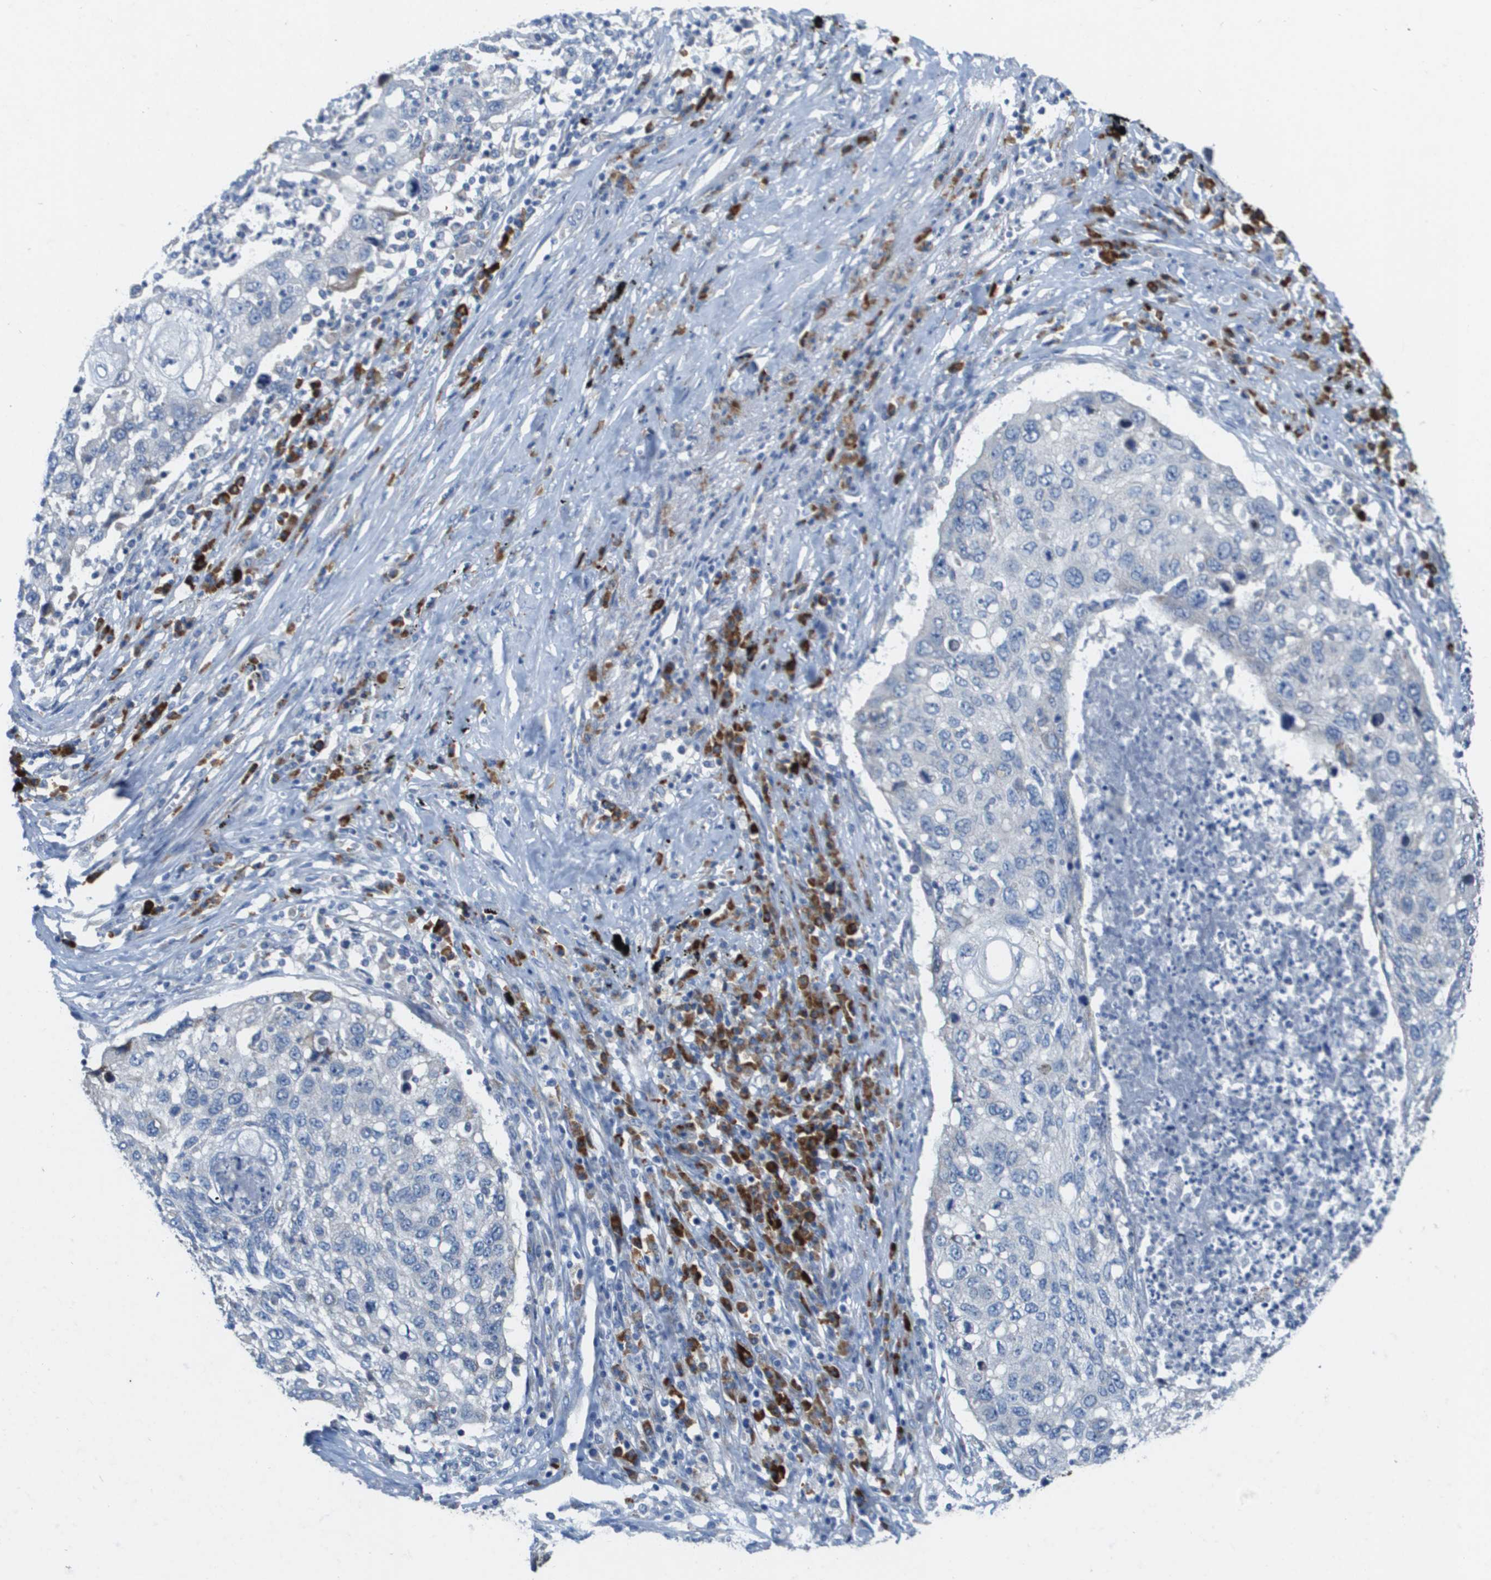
{"staining": {"intensity": "negative", "quantity": "none", "location": "none"}, "tissue": "lung cancer", "cell_type": "Tumor cells", "image_type": "cancer", "snomed": [{"axis": "morphology", "description": "Squamous cell carcinoma, NOS"}, {"axis": "topography", "description": "Lung"}], "caption": "High power microscopy photomicrograph of an immunohistochemistry micrograph of lung cancer, revealing no significant staining in tumor cells.", "gene": "CD3G", "patient": {"sex": "female", "age": 63}}